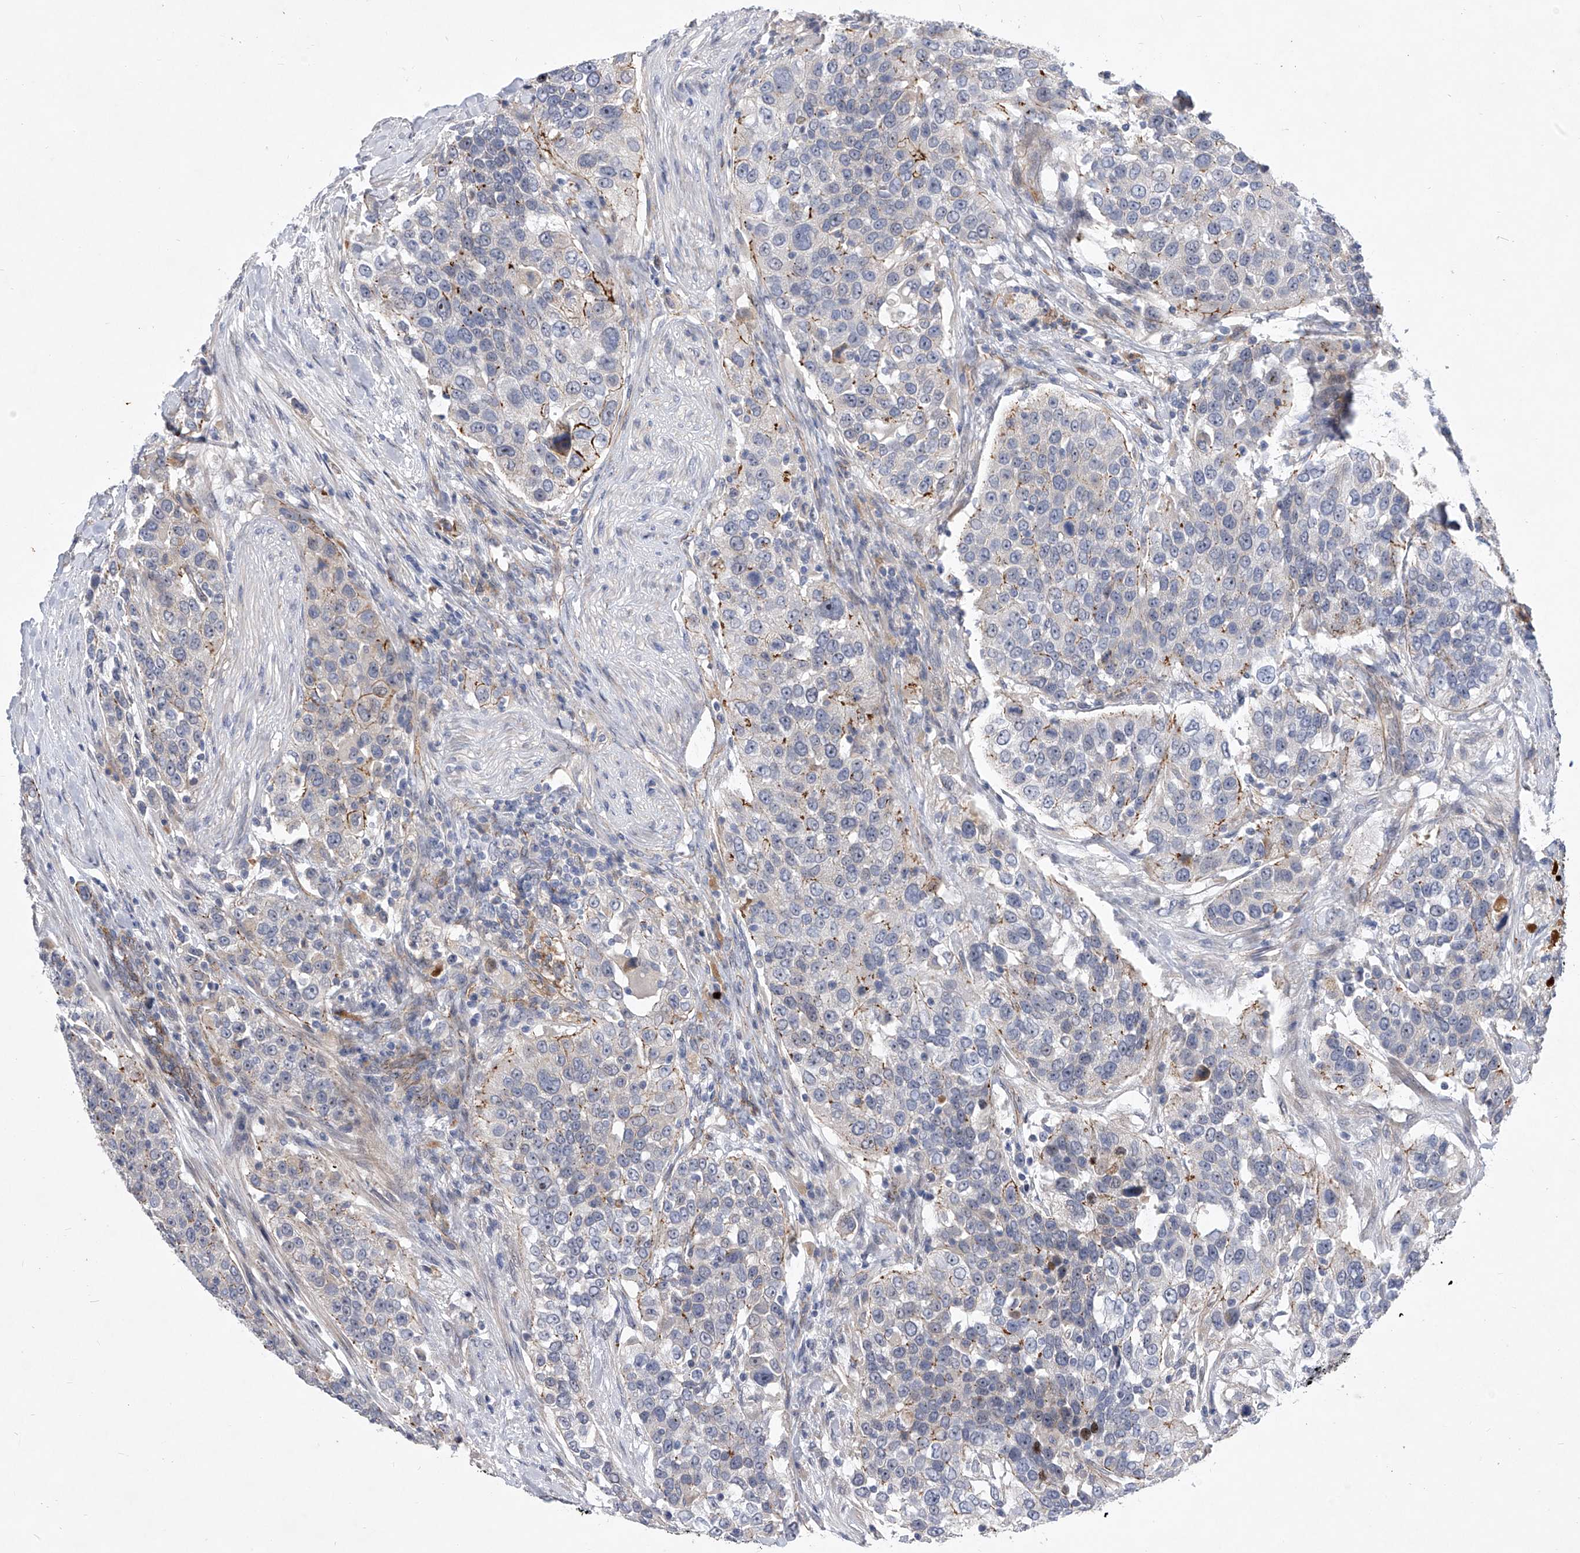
{"staining": {"intensity": "negative", "quantity": "none", "location": "none"}, "tissue": "urothelial cancer", "cell_type": "Tumor cells", "image_type": "cancer", "snomed": [{"axis": "morphology", "description": "Urothelial carcinoma, High grade"}, {"axis": "topography", "description": "Urinary bladder"}], "caption": "Immunohistochemistry (IHC) photomicrograph of neoplastic tissue: high-grade urothelial carcinoma stained with DAB shows no significant protein staining in tumor cells.", "gene": "MINDY4", "patient": {"sex": "female", "age": 80}}